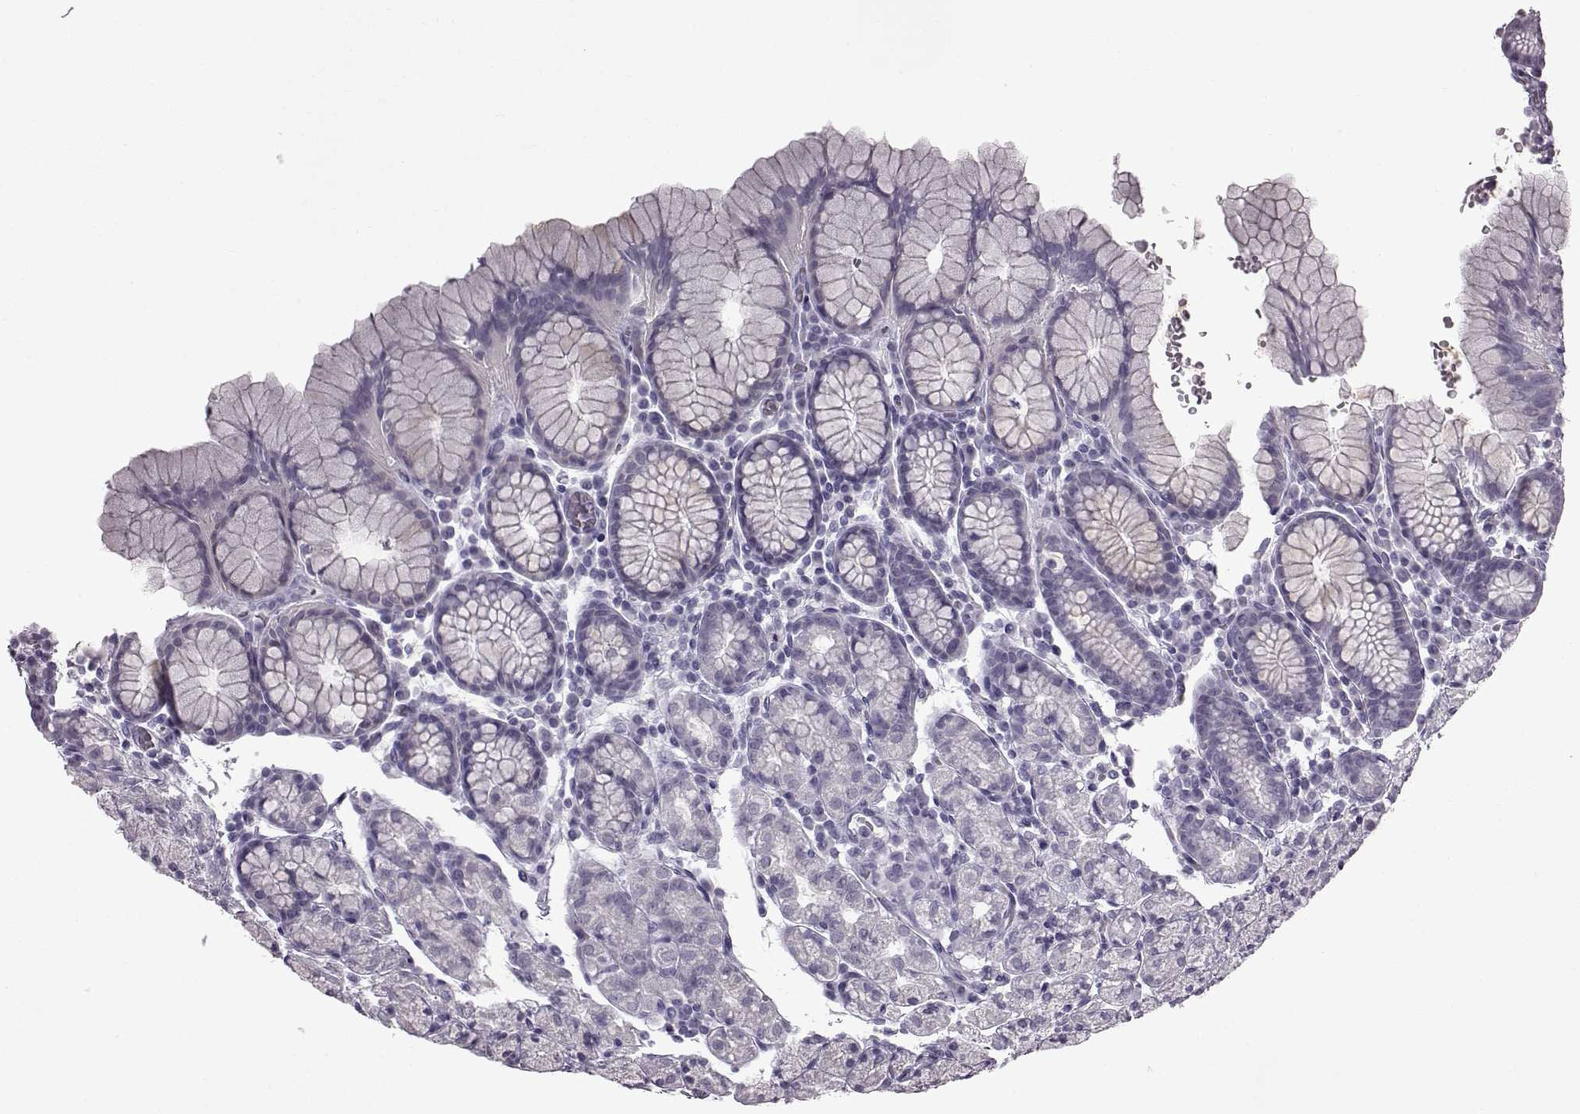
{"staining": {"intensity": "negative", "quantity": "none", "location": "none"}, "tissue": "stomach", "cell_type": "Glandular cells", "image_type": "normal", "snomed": [{"axis": "morphology", "description": "Normal tissue, NOS"}, {"axis": "topography", "description": "Stomach, upper"}, {"axis": "topography", "description": "Stomach"}], "caption": "Micrograph shows no significant protein expression in glandular cells of normal stomach. (DAB immunohistochemistry visualized using brightfield microscopy, high magnification).", "gene": "SLC28A2", "patient": {"sex": "male", "age": 62}}